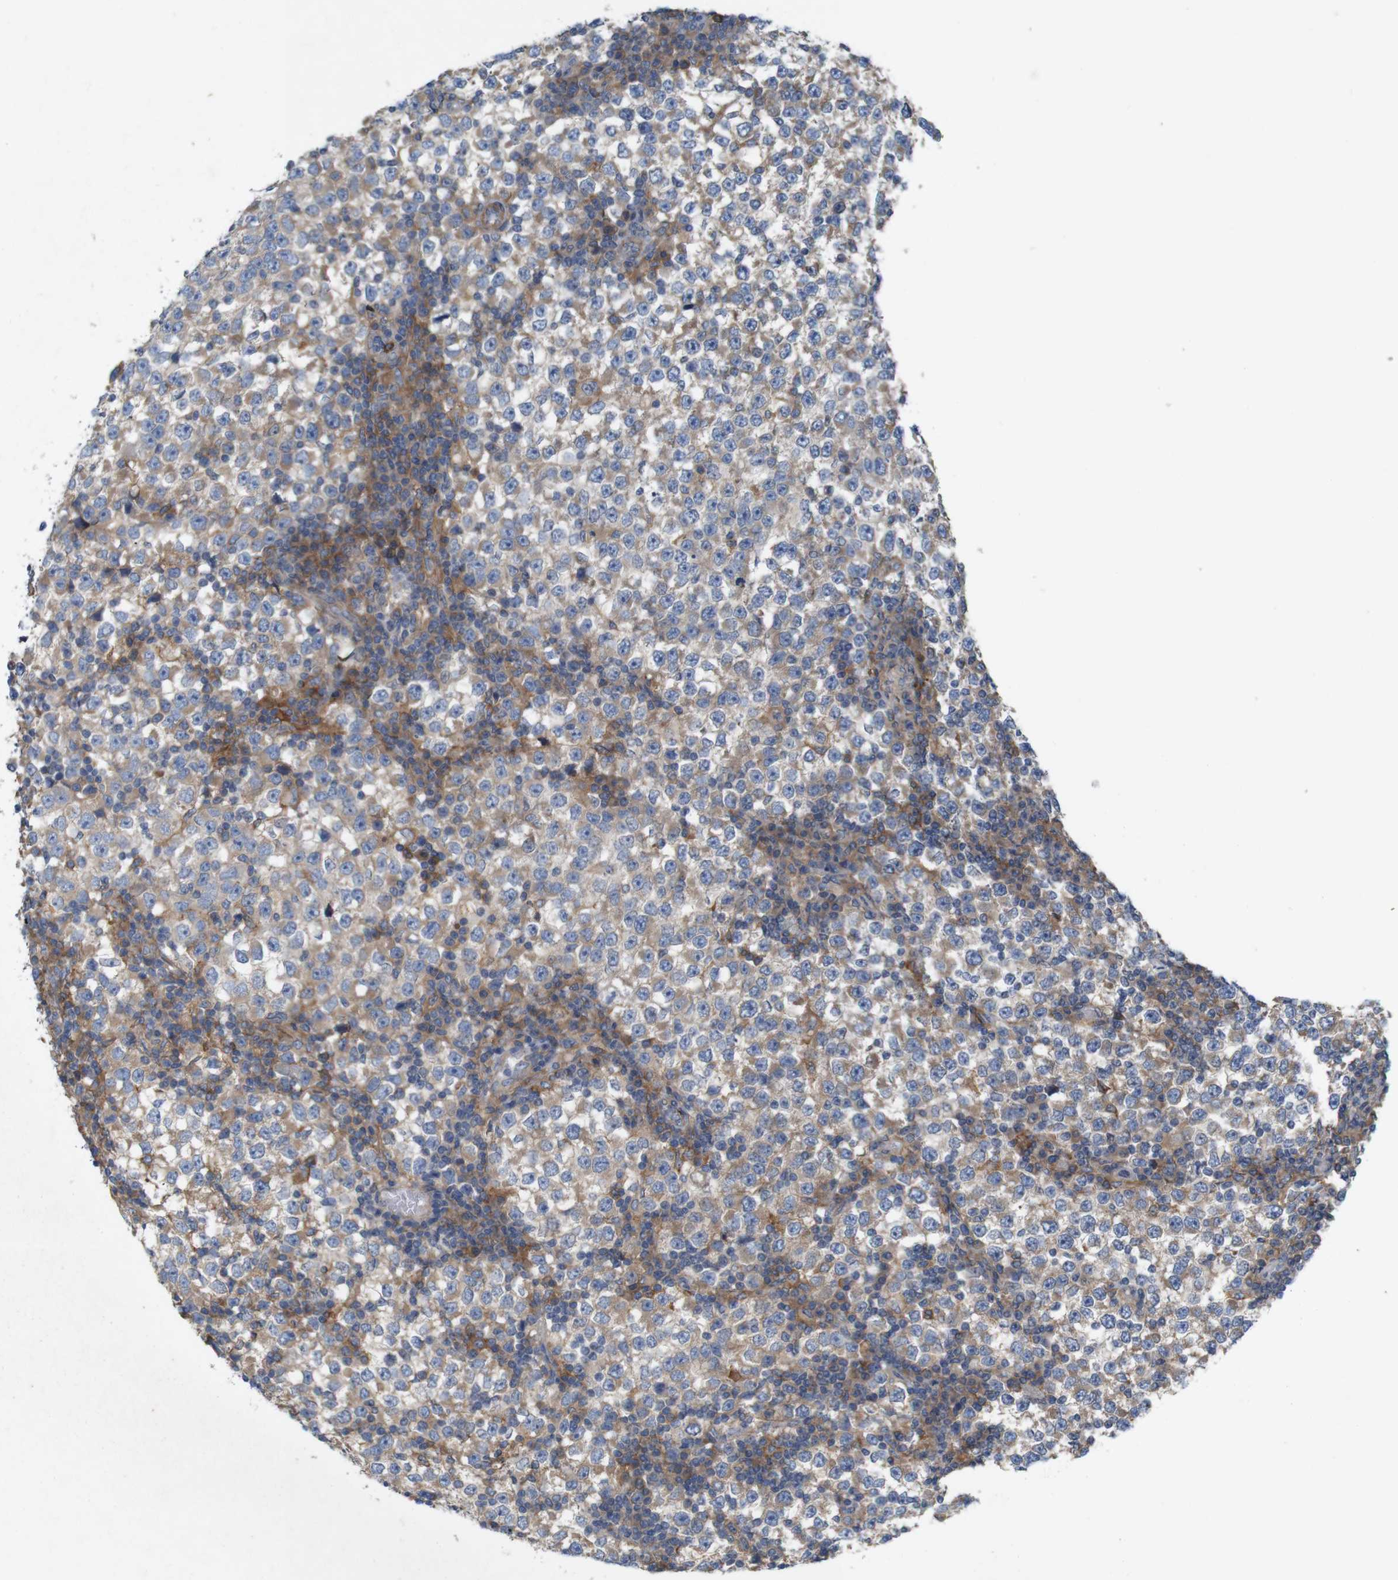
{"staining": {"intensity": "weak", "quantity": "25%-75%", "location": "cytoplasmic/membranous"}, "tissue": "testis cancer", "cell_type": "Tumor cells", "image_type": "cancer", "snomed": [{"axis": "morphology", "description": "Seminoma, NOS"}, {"axis": "topography", "description": "Testis"}], "caption": "Immunohistochemistry (IHC) photomicrograph of neoplastic tissue: human seminoma (testis) stained using IHC shows low levels of weak protein expression localized specifically in the cytoplasmic/membranous of tumor cells, appearing as a cytoplasmic/membranous brown color.", "gene": "SIGLEC8", "patient": {"sex": "male", "age": 65}}